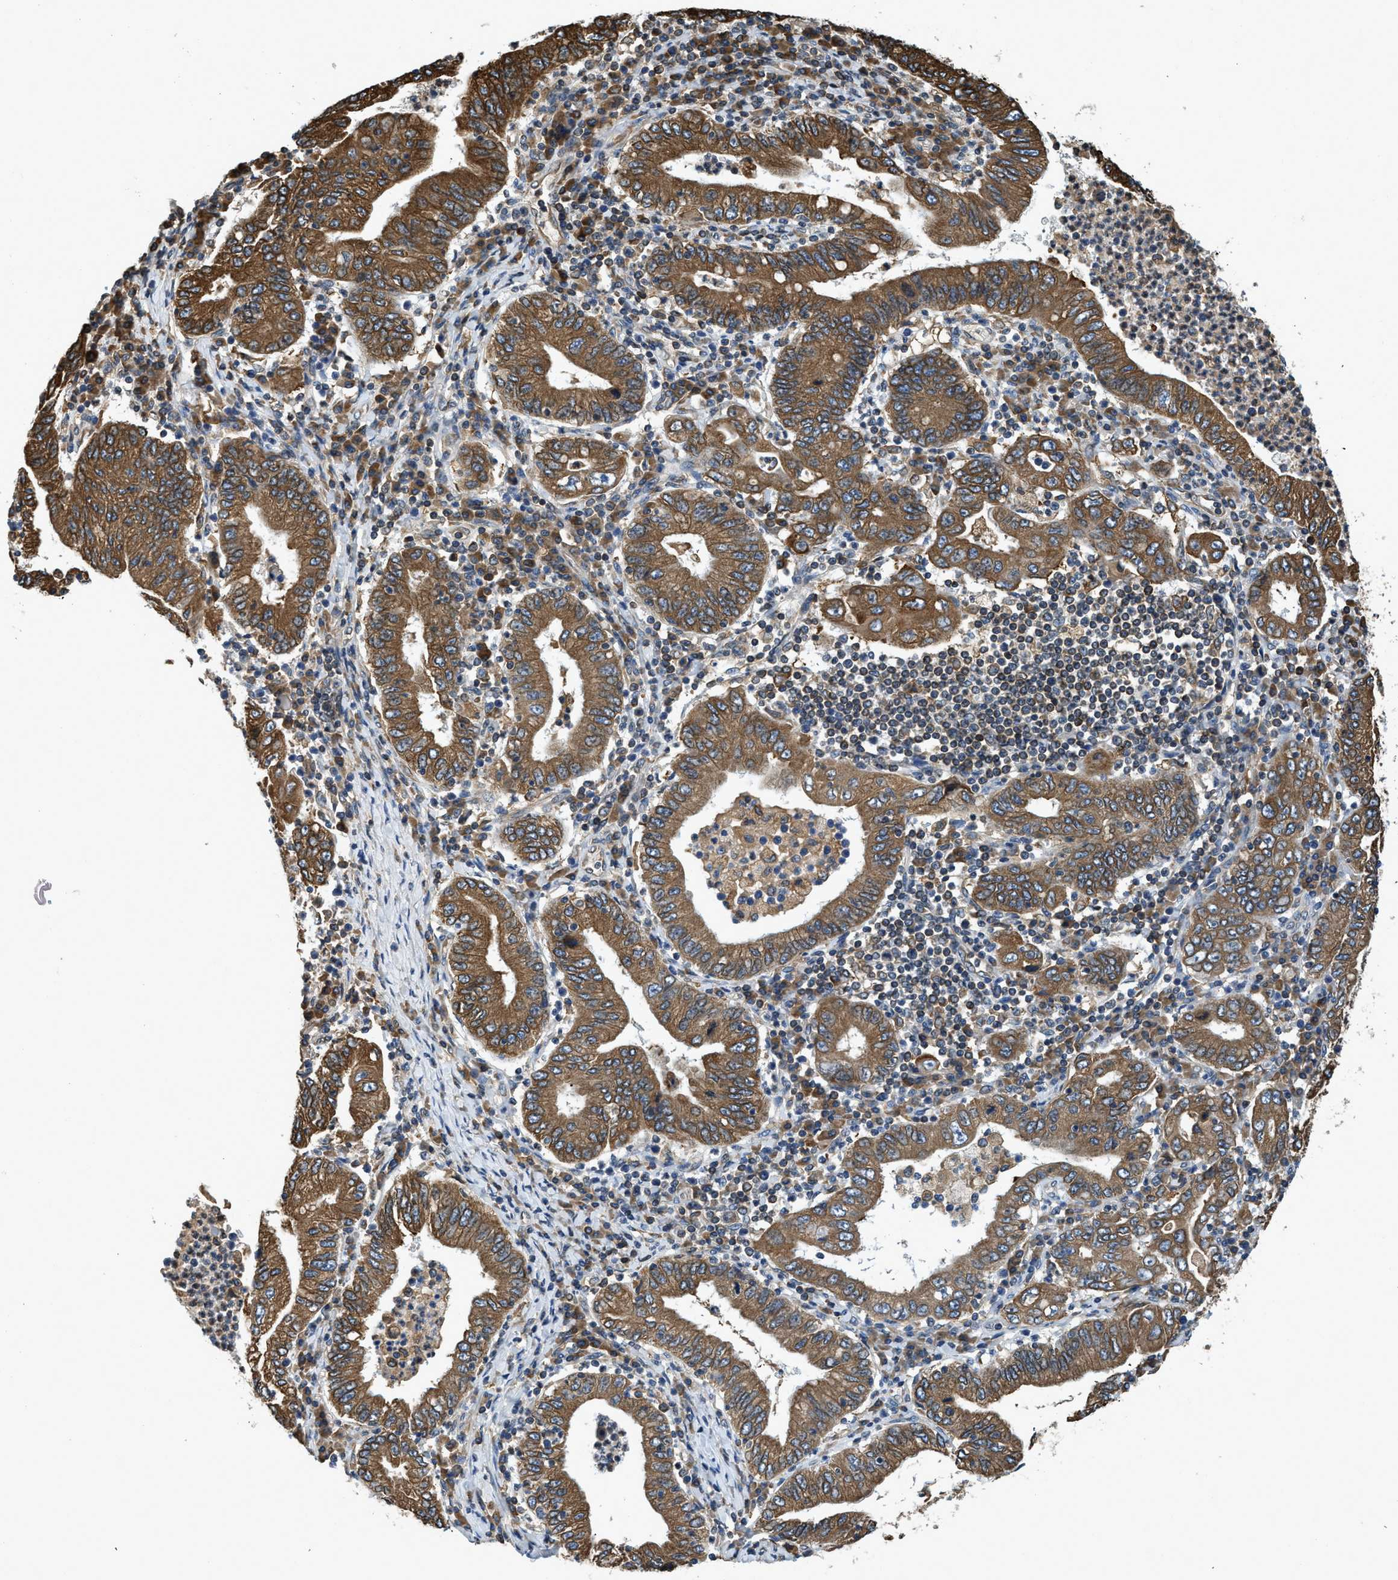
{"staining": {"intensity": "moderate", "quantity": ">75%", "location": "cytoplasmic/membranous"}, "tissue": "stomach cancer", "cell_type": "Tumor cells", "image_type": "cancer", "snomed": [{"axis": "morphology", "description": "Normal tissue, NOS"}, {"axis": "morphology", "description": "Adenocarcinoma, NOS"}, {"axis": "topography", "description": "Esophagus"}, {"axis": "topography", "description": "Stomach, upper"}, {"axis": "topography", "description": "Peripheral nerve tissue"}], "caption": "Immunohistochemical staining of human stomach cancer (adenocarcinoma) shows moderate cytoplasmic/membranous protein expression in about >75% of tumor cells.", "gene": "BCAP31", "patient": {"sex": "male", "age": 62}}